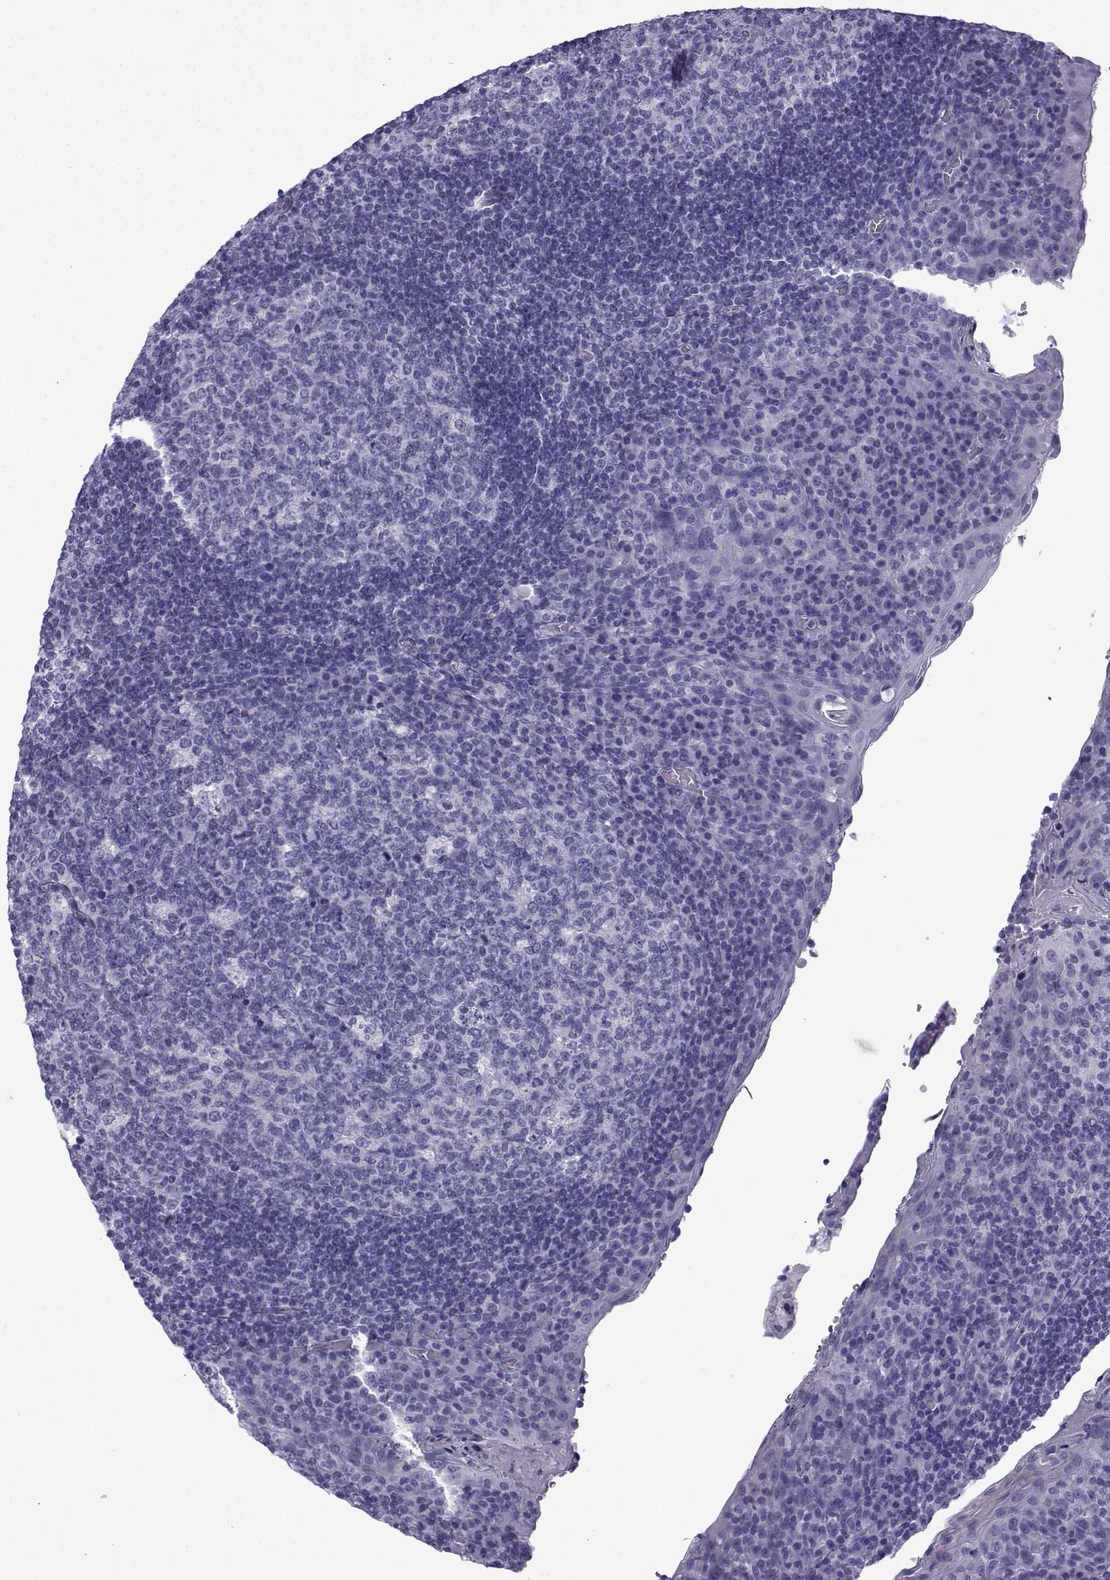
{"staining": {"intensity": "negative", "quantity": "none", "location": "none"}, "tissue": "tonsil", "cell_type": "Germinal center cells", "image_type": "normal", "snomed": [{"axis": "morphology", "description": "Normal tissue, NOS"}, {"axis": "topography", "description": "Tonsil"}], "caption": "IHC image of unremarkable tonsil stained for a protein (brown), which demonstrates no positivity in germinal center cells.", "gene": "KCNF1", "patient": {"sex": "male", "age": 17}}